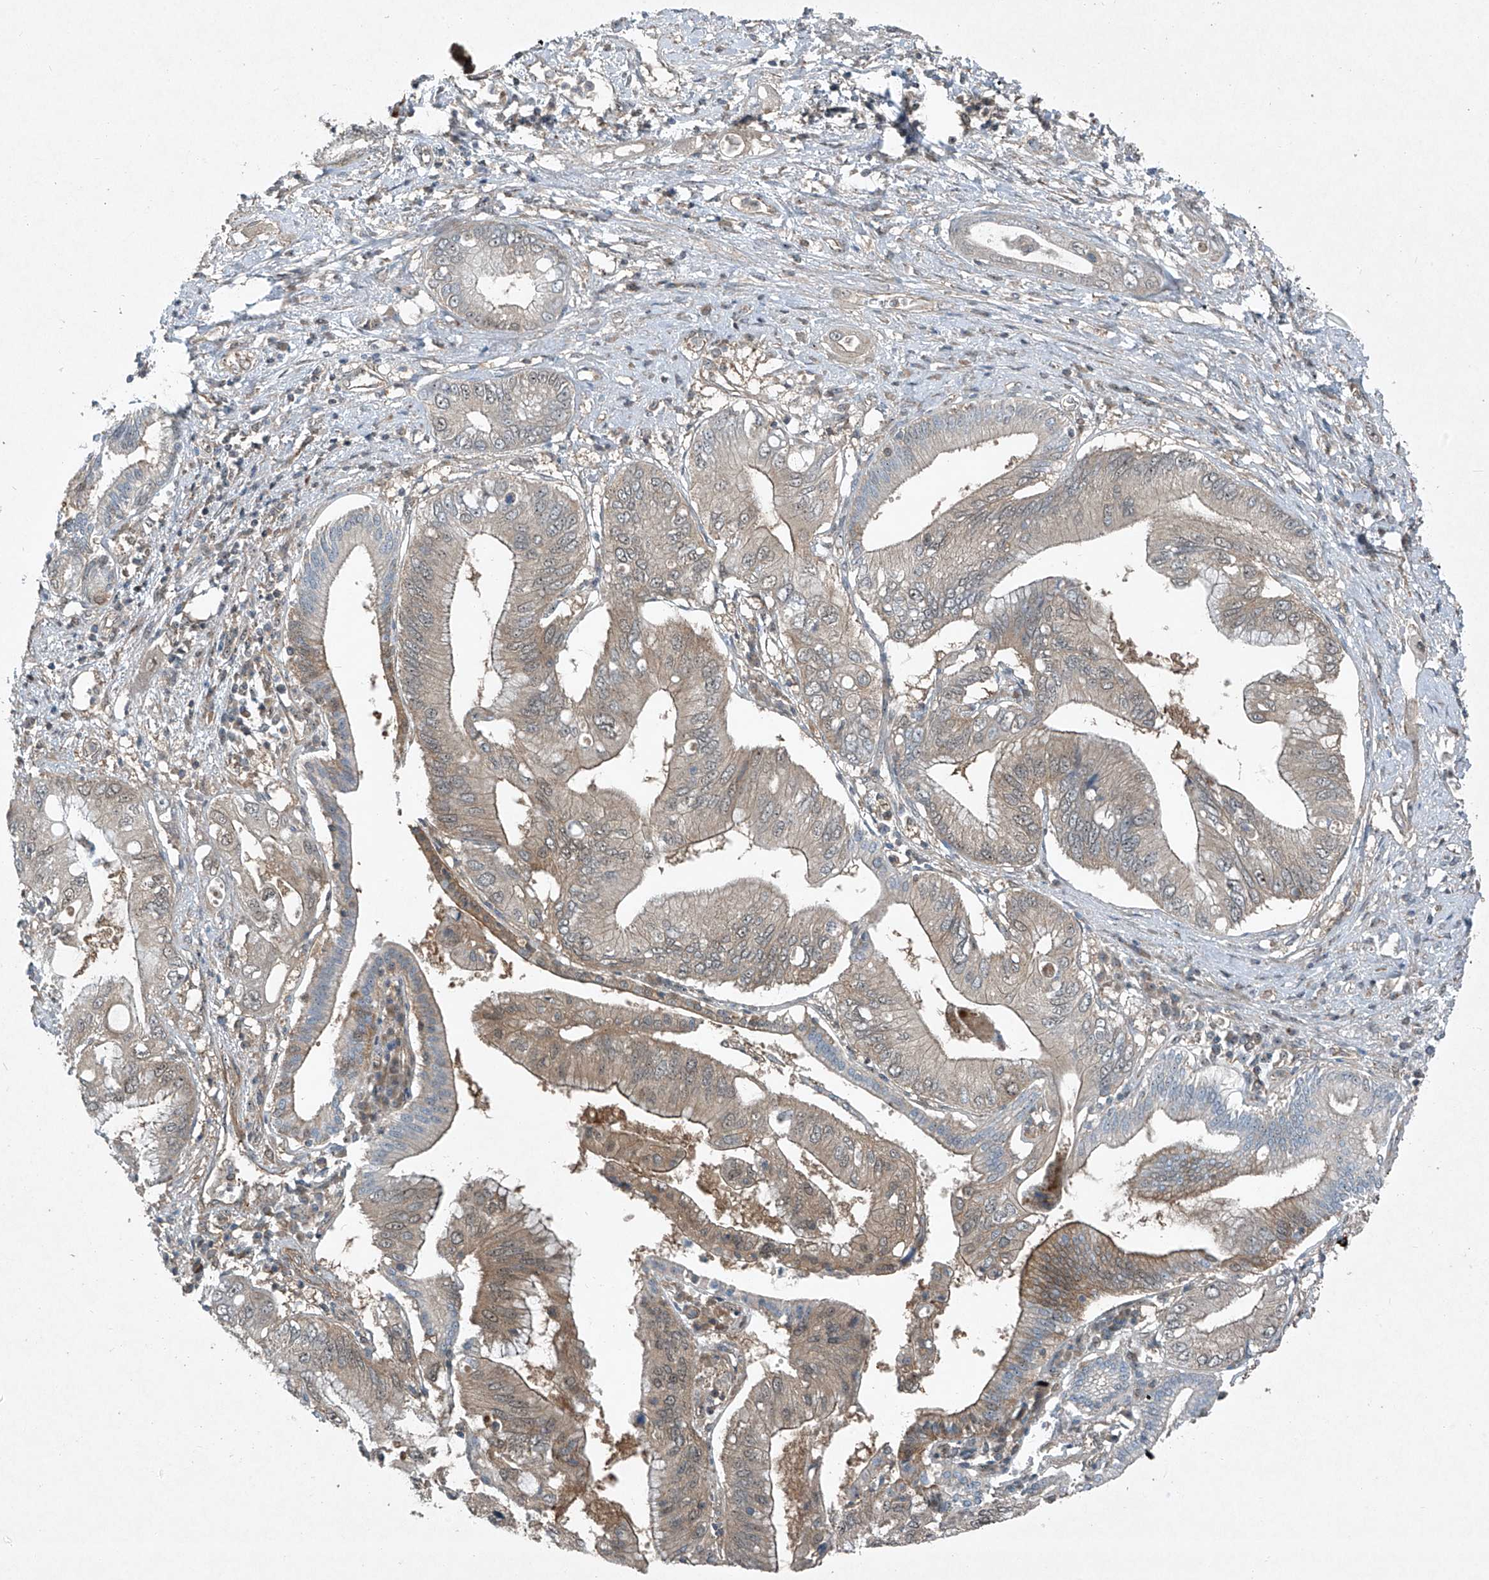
{"staining": {"intensity": "weak", "quantity": "25%-75%", "location": "cytoplasmic/membranous"}, "tissue": "pancreatic cancer", "cell_type": "Tumor cells", "image_type": "cancer", "snomed": [{"axis": "morphology", "description": "Inflammation, NOS"}, {"axis": "morphology", "description": "Adenocarcinoma, NOS"}, {"axis": "topography", "description": "Pancreas"}], "caption": "Brown immunohistochemical staining in human adenocarcinoma (pancreatic) shows weak cytoplasmic/membranous staining in approximately 25%-75% of tumor cells.", "gene": "PPCS", "patient": {"sex": "female", "age": 56}}